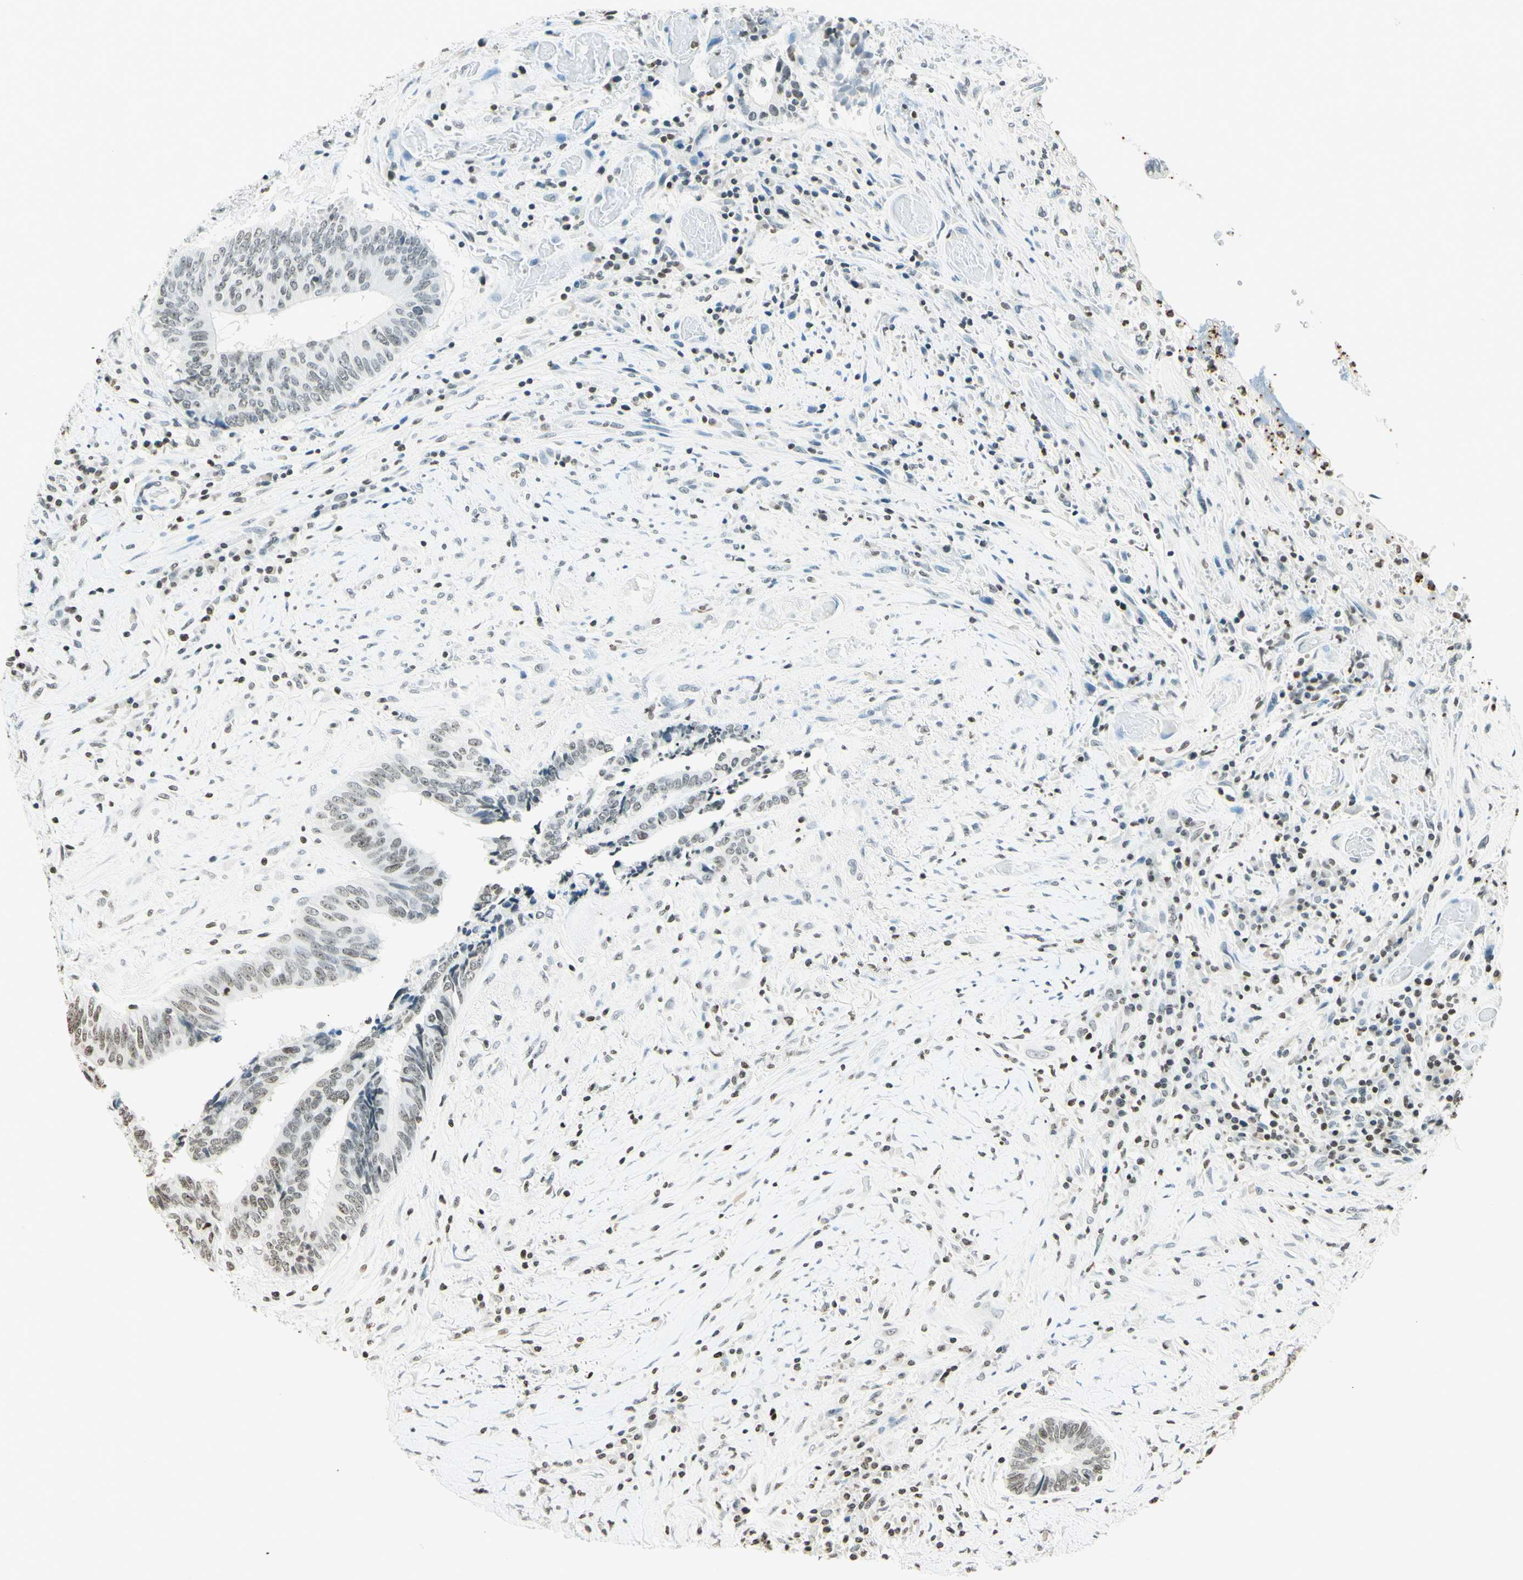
{"staining": {"intensity": "weak", "quantity": "25%-75%", "location": "nuclear"}, "tissue": "colorectal cancer", "cell_type": "Tumor cells", "image_type": "cancer", "snomed": [{"axis": "morphology", "description": "Adenocarcinoma, NOS"}, {"axis": "topography", "description": "Rectum"}], "caption": "Adenocarcinoma (colorectal) stained for a protein shows weak nuclear positivity in tumor cells.", "gene": "MSH2", "patient": {"sex": "male", "age": 63}}